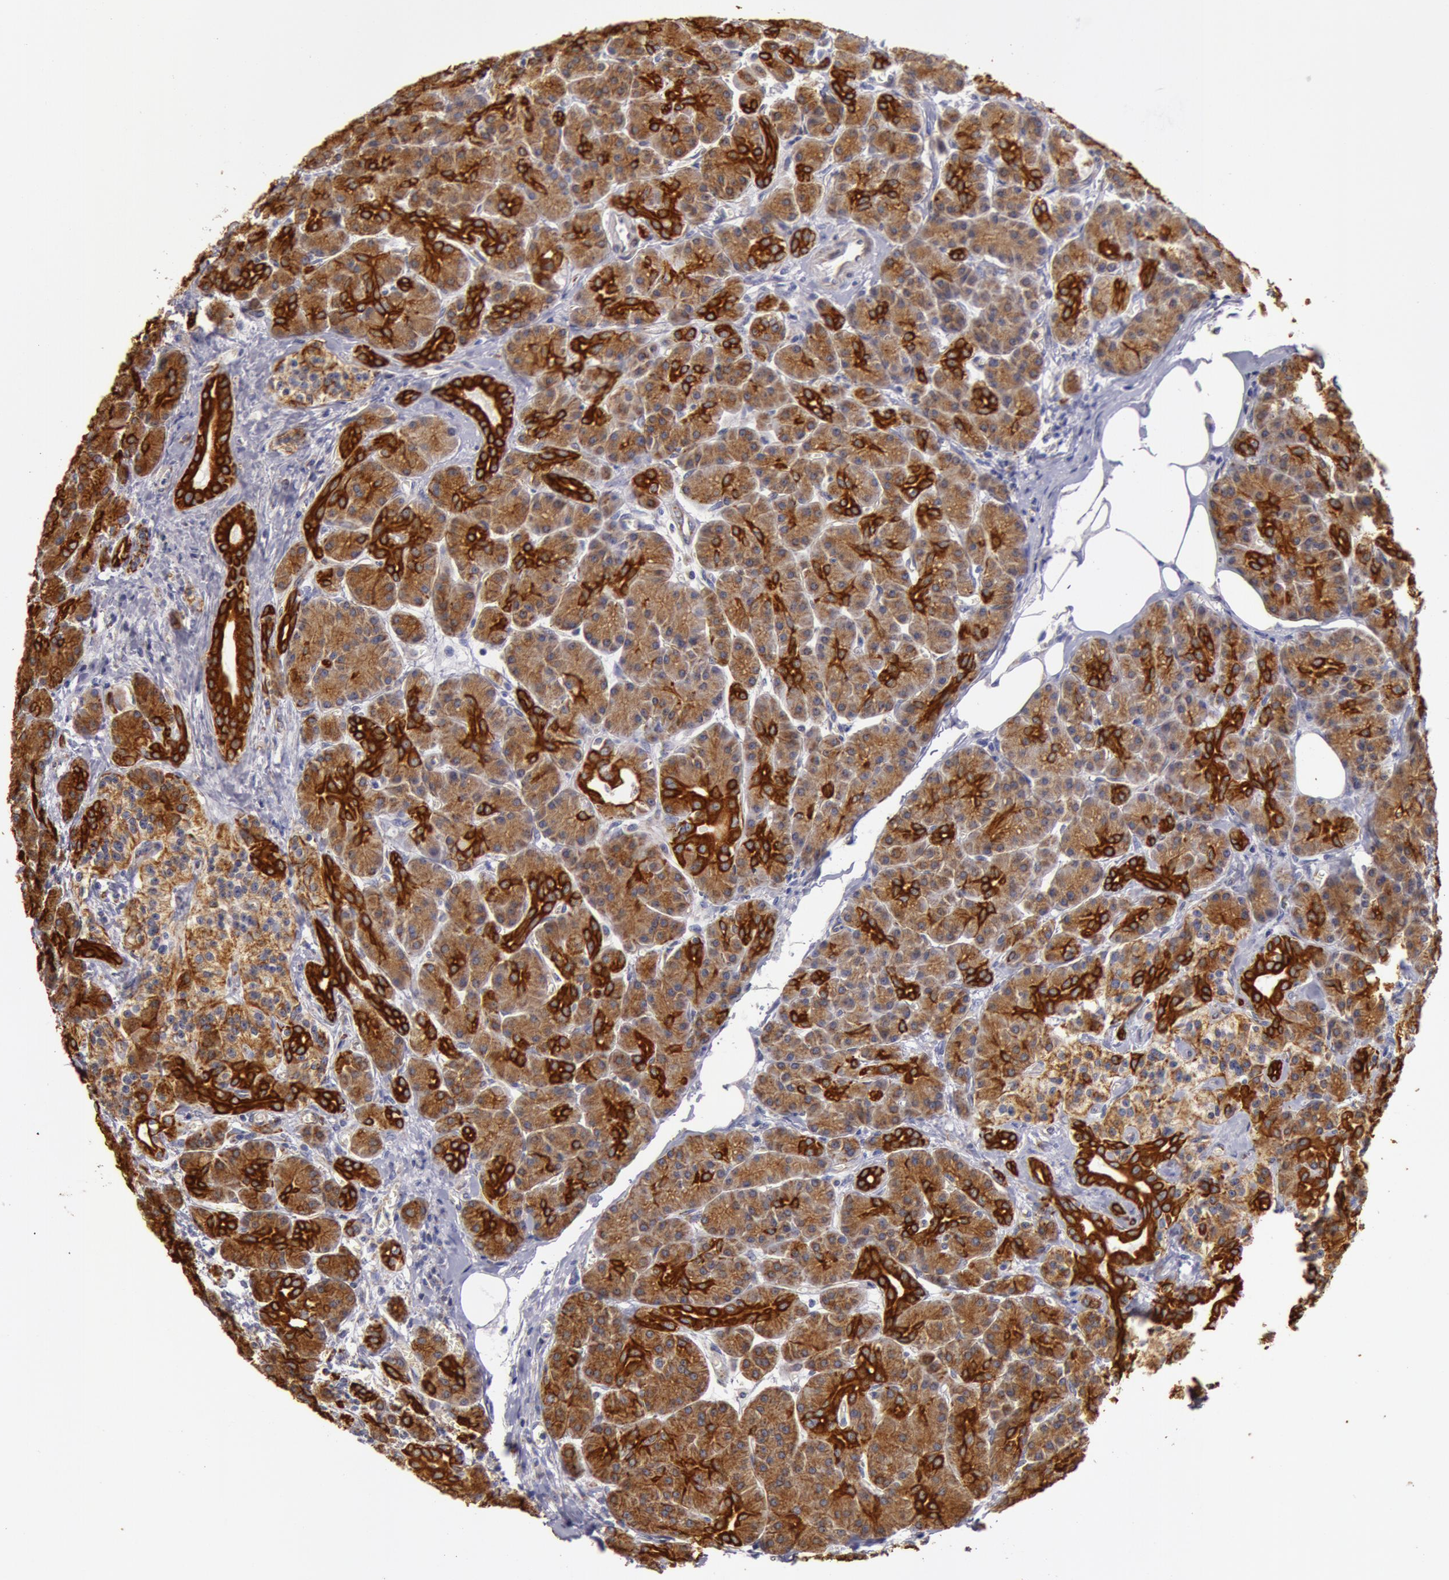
{"staining": {"intensity": "strong", "quantity": ">75%", "location": "cytoplasmic/membranous"}, "tissue": "pancreas", "cell_type": "Exocrine glandular cells", "image_type": "normal", "snomed": [{"axis": "morphology", "description": "Normal tissue, NOS"}, {"axis": "topography", "description": "Pancreas"}], "caption": "Strong cytoplasmic/membranous staining for a protein is present in approximately >75% of exocrine glandular cells of normal pancreas using IHC.", "gene": "KRT18", "patient": {"sex": "male", "age": 73}}